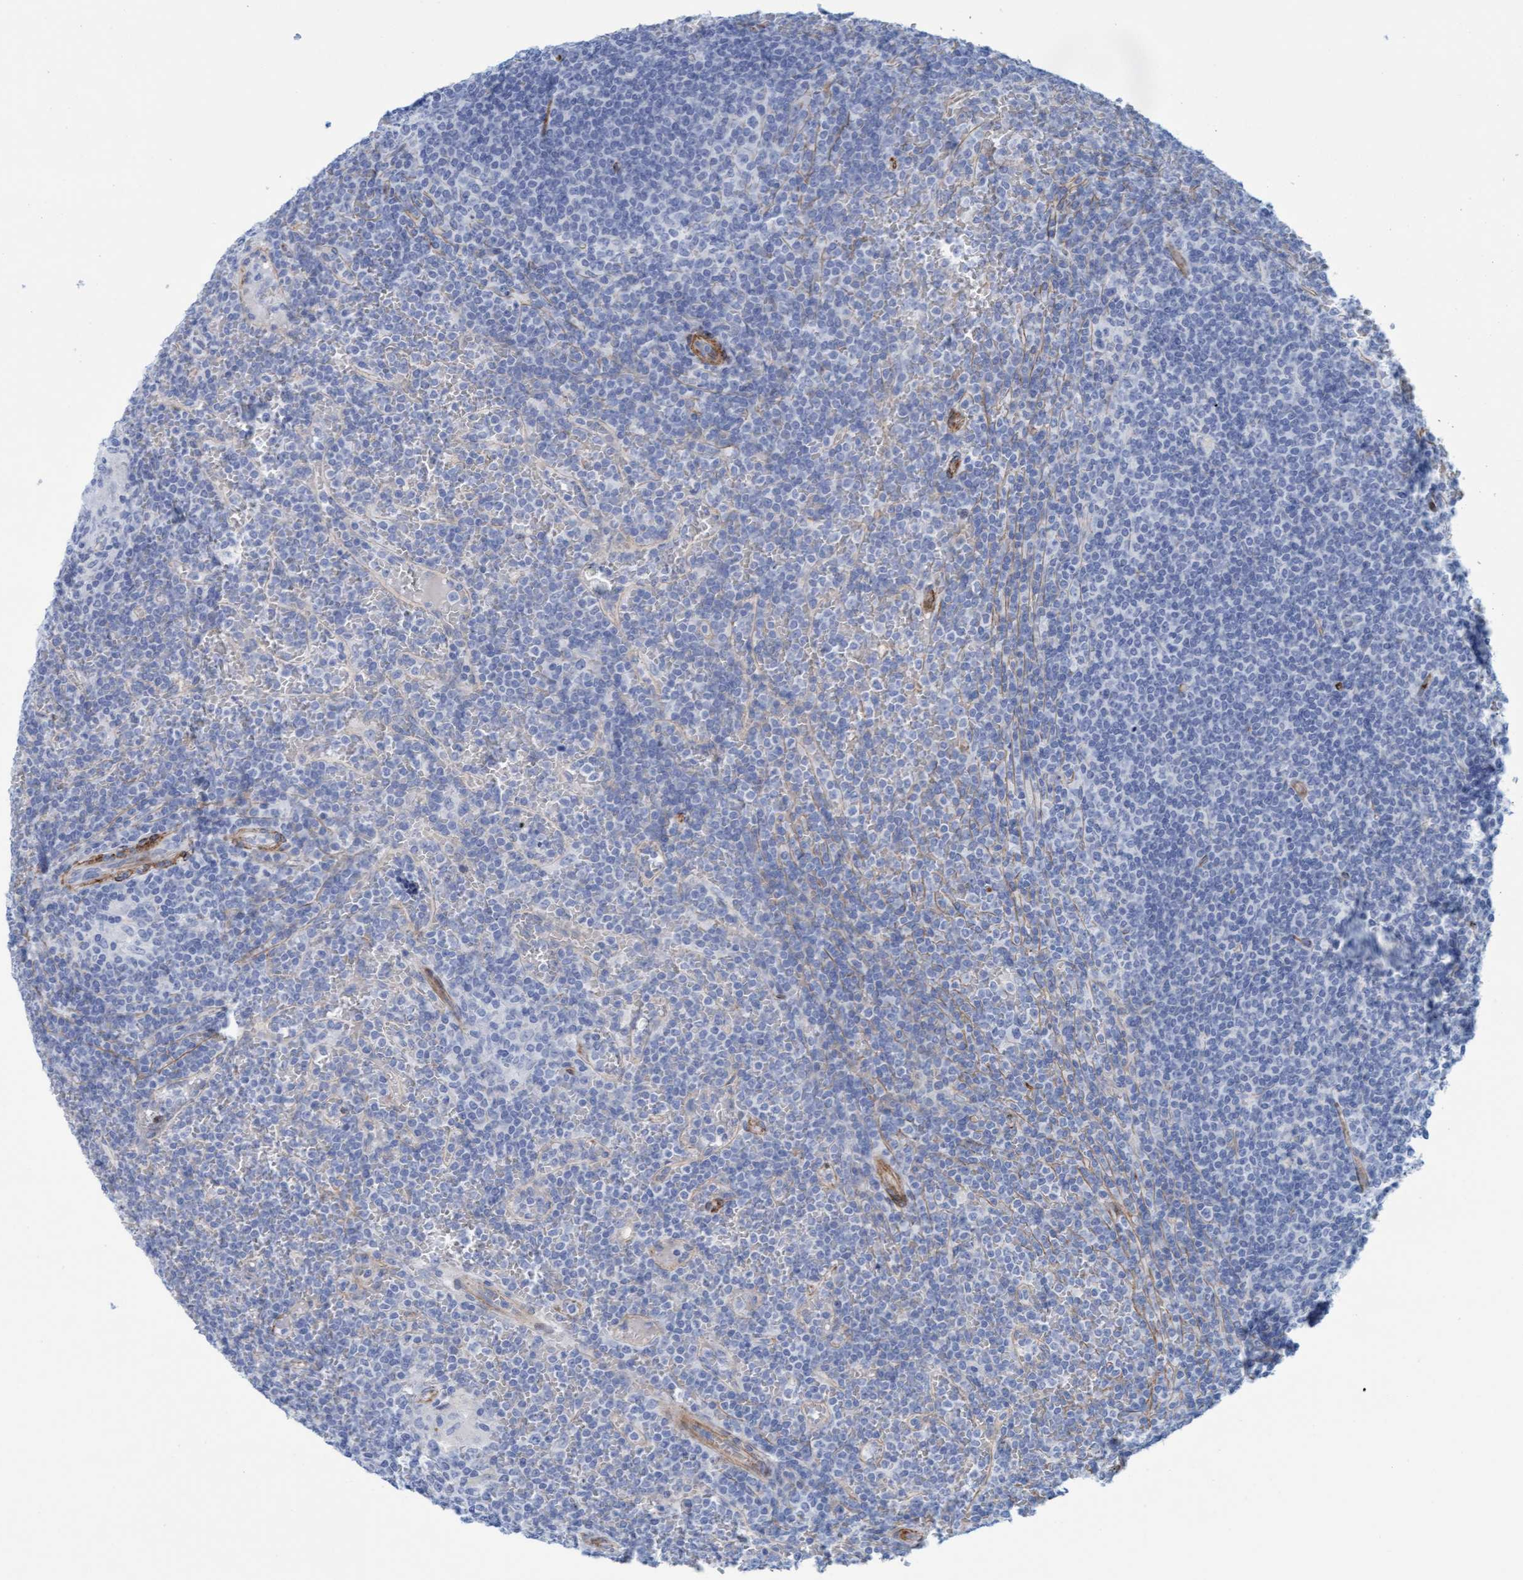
{"staining": {"intensity": "negative", "quantity": "none", "location": "none"}, "tissue": "lymphoma", "cell_type": "Tumor cells", "image_type": "cancer", "snomed": [{"axis": "morphology", "description": "Malignant lymphoma, non-Hodgkin's type, Low grade"}, {"axis": "topography", "description": "Spleen"}], "caption": "Immunohistochemistry (IHC) photomicrograph of human lymphoma stained for a protein (brown), which shows no positivity in tumor cells. Nuclei are stained in blue.", "gene": "MTFR1", "patient": {"sex": "female", "age": 19}}